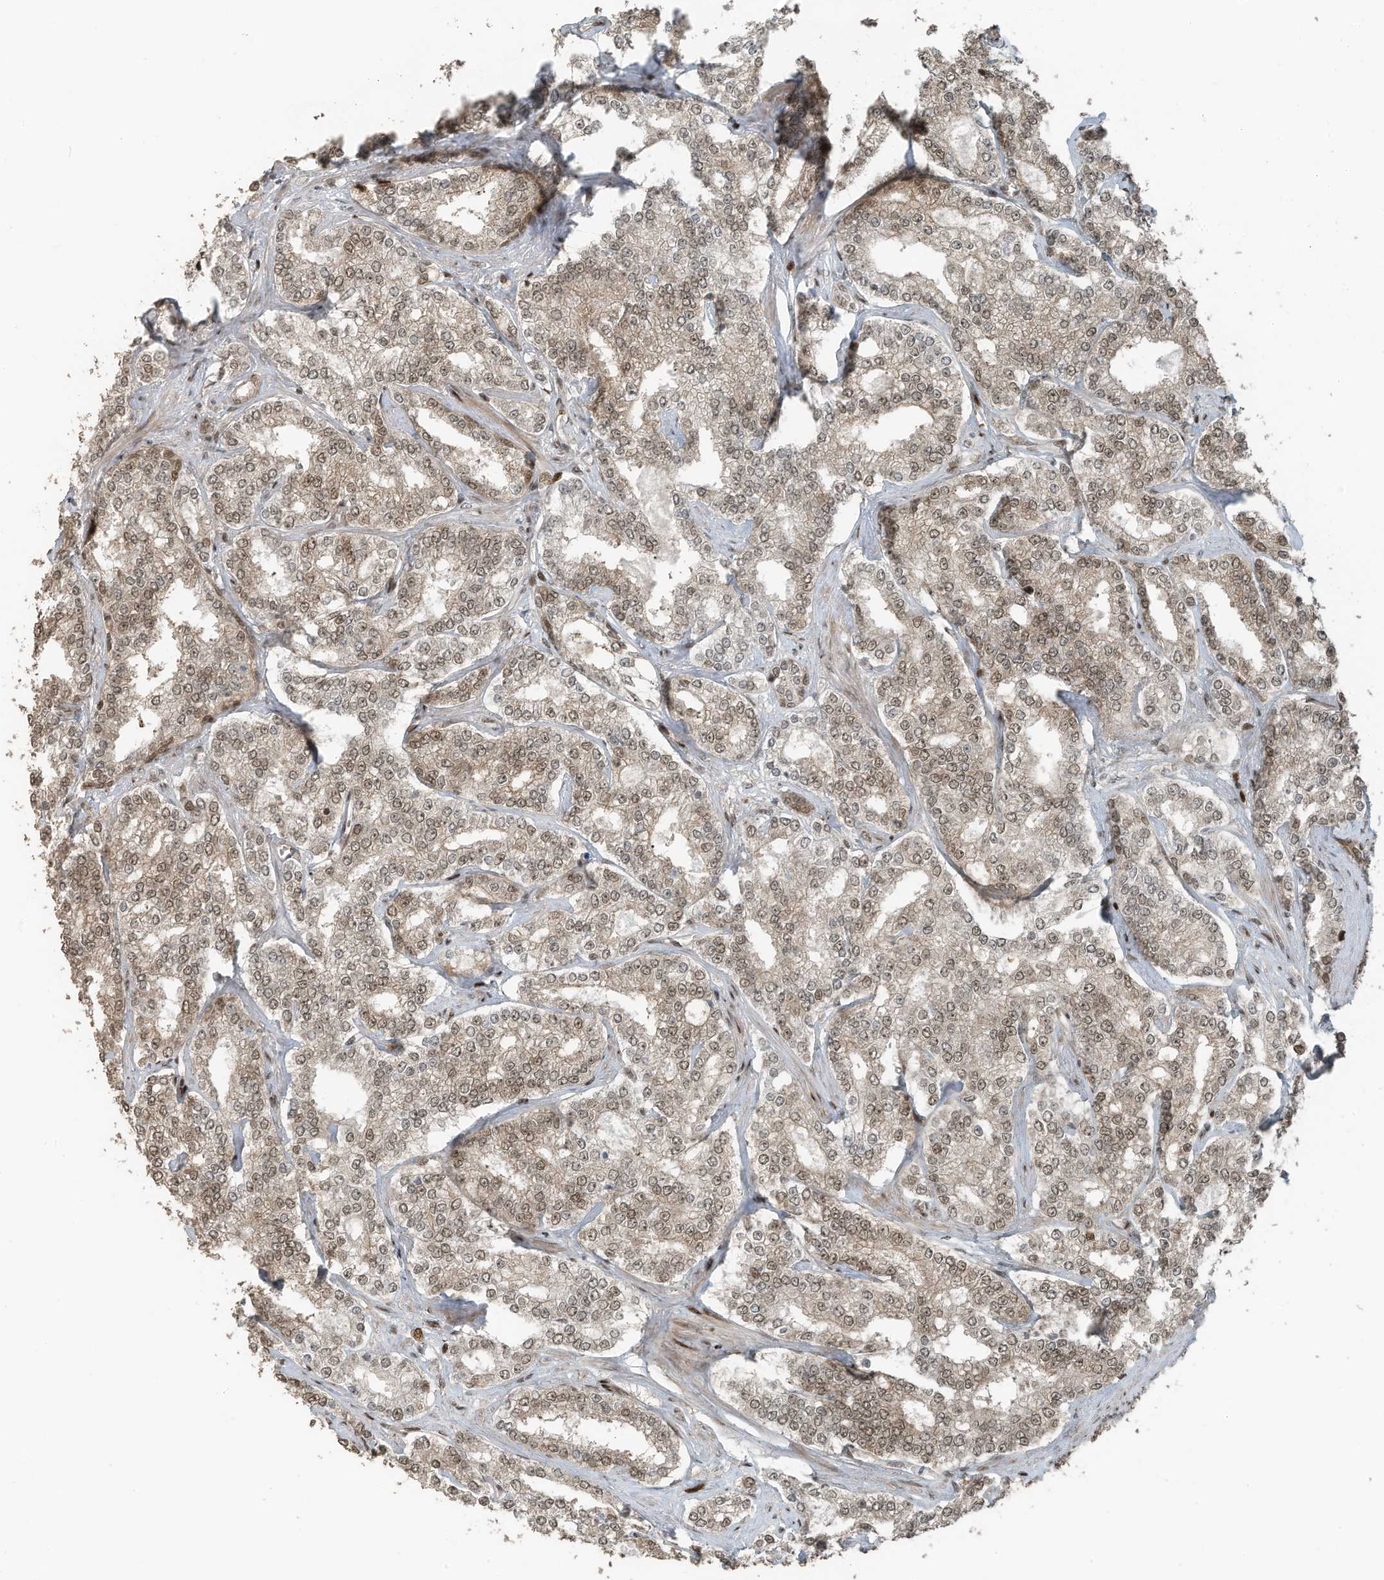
{"staining": {"intensity": "weak", "quantity": ">75%", "location": "nuclear"}, "tissue": "prostate cancer", "cell_type": "Tumor cells", "image_type": "cancer", "snomed": [{"axis": "morphology", "description": "Normal tissue, NOS"}, {"axis": "morphology", "description": "Adenocarcinoma, High grade"}, {"axis": "topography", "description": "Prostate"}], "caption": "The immunohistochemical stain highlights weak nuclear positivity in tumor cells of prostate cancer (high-grade adenocarcinoma) tissue.", "gene": "PCNP", "patient": {"sex": "male", "age": 83}}